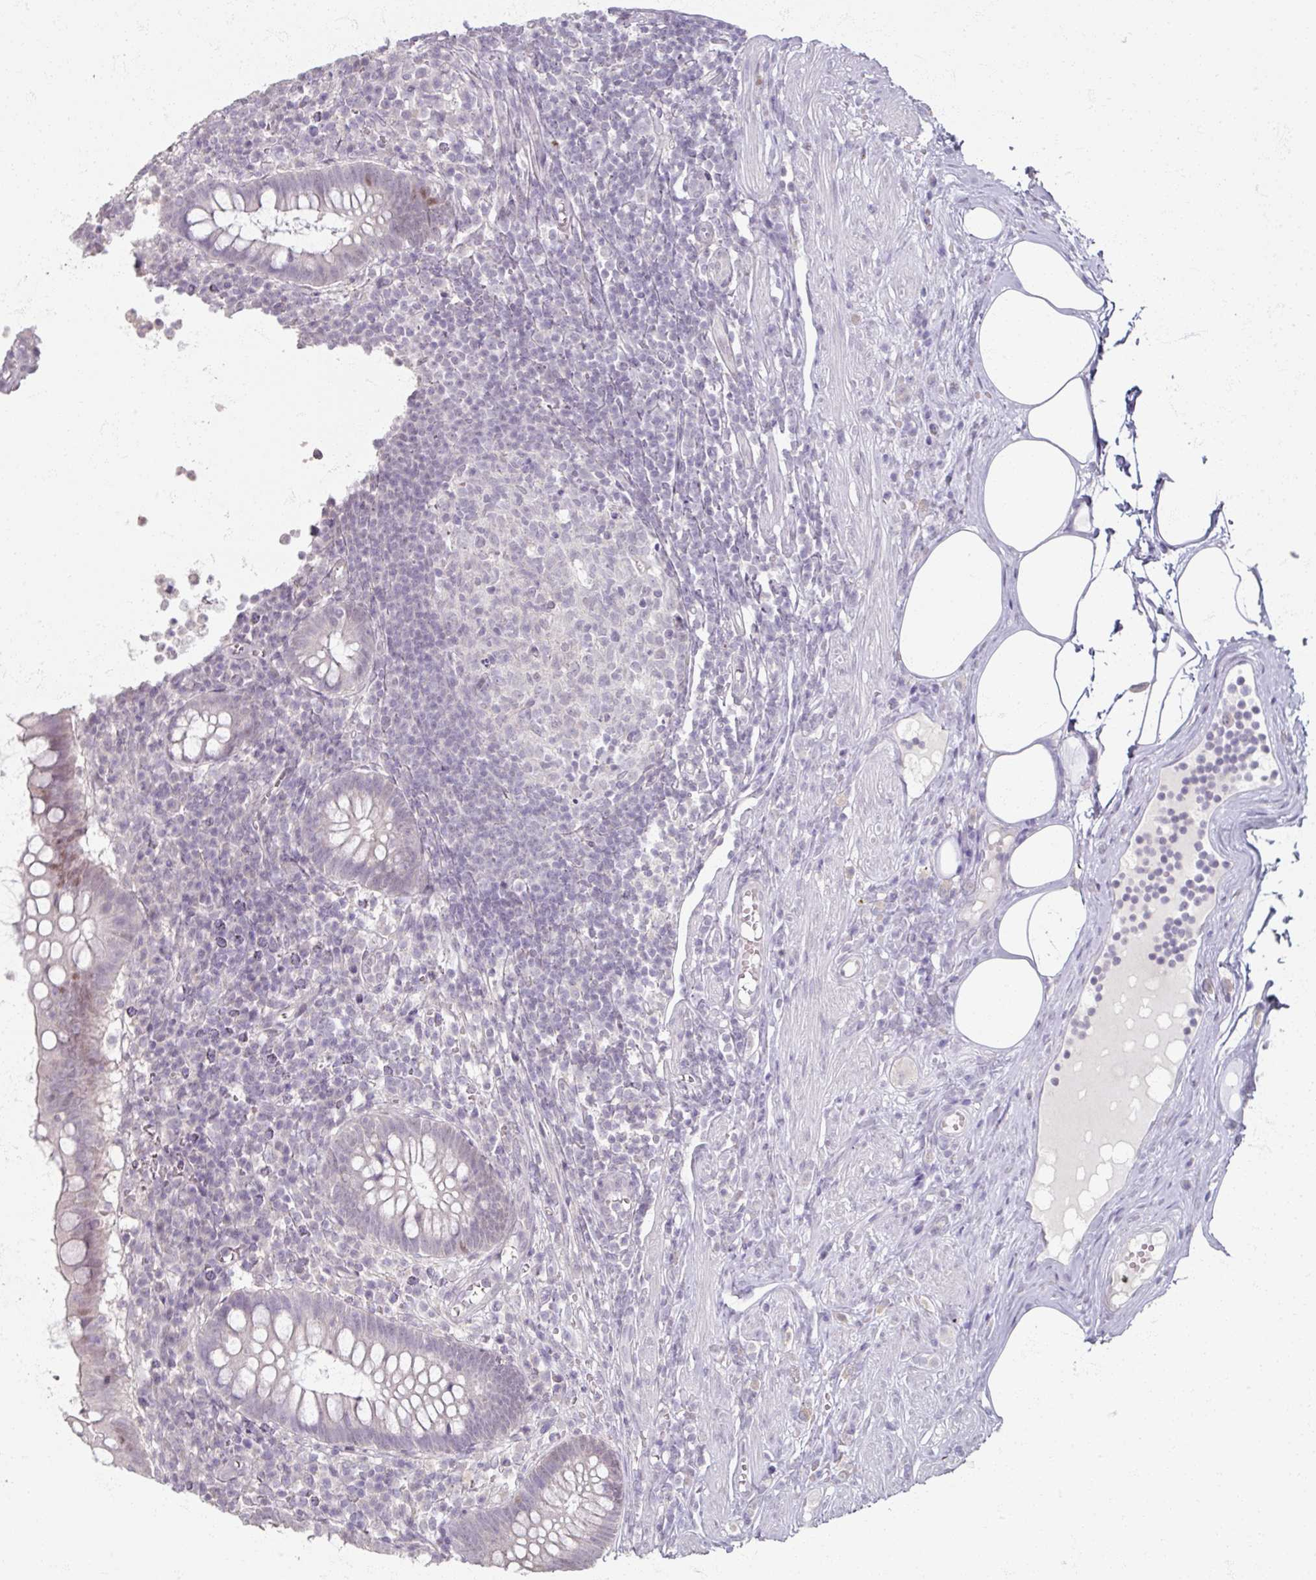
{"staining": {"intensity": "moderate", "quantity": "<25%", "location": "nuclear"}, "tissue": "appendix", "cell_type": "Glandular cells", "image_type": "normal", "snomed": [{"axis": "morphology", "description": "Normal tissue, NOS"}, {"axis": "topography", "description": "Appendix"}], "caption": "IHC (DAB) staining of benign appendix demonstrates moderate nuclear protein staining in approximately <25% of glandular cells. The protein is stained brown, and the nuclei are stained in blue (DAB IHC with brightfield microscopy, high magnification).", "gene": "SOX11", "patient": {"sex": "female", "age": 56}}